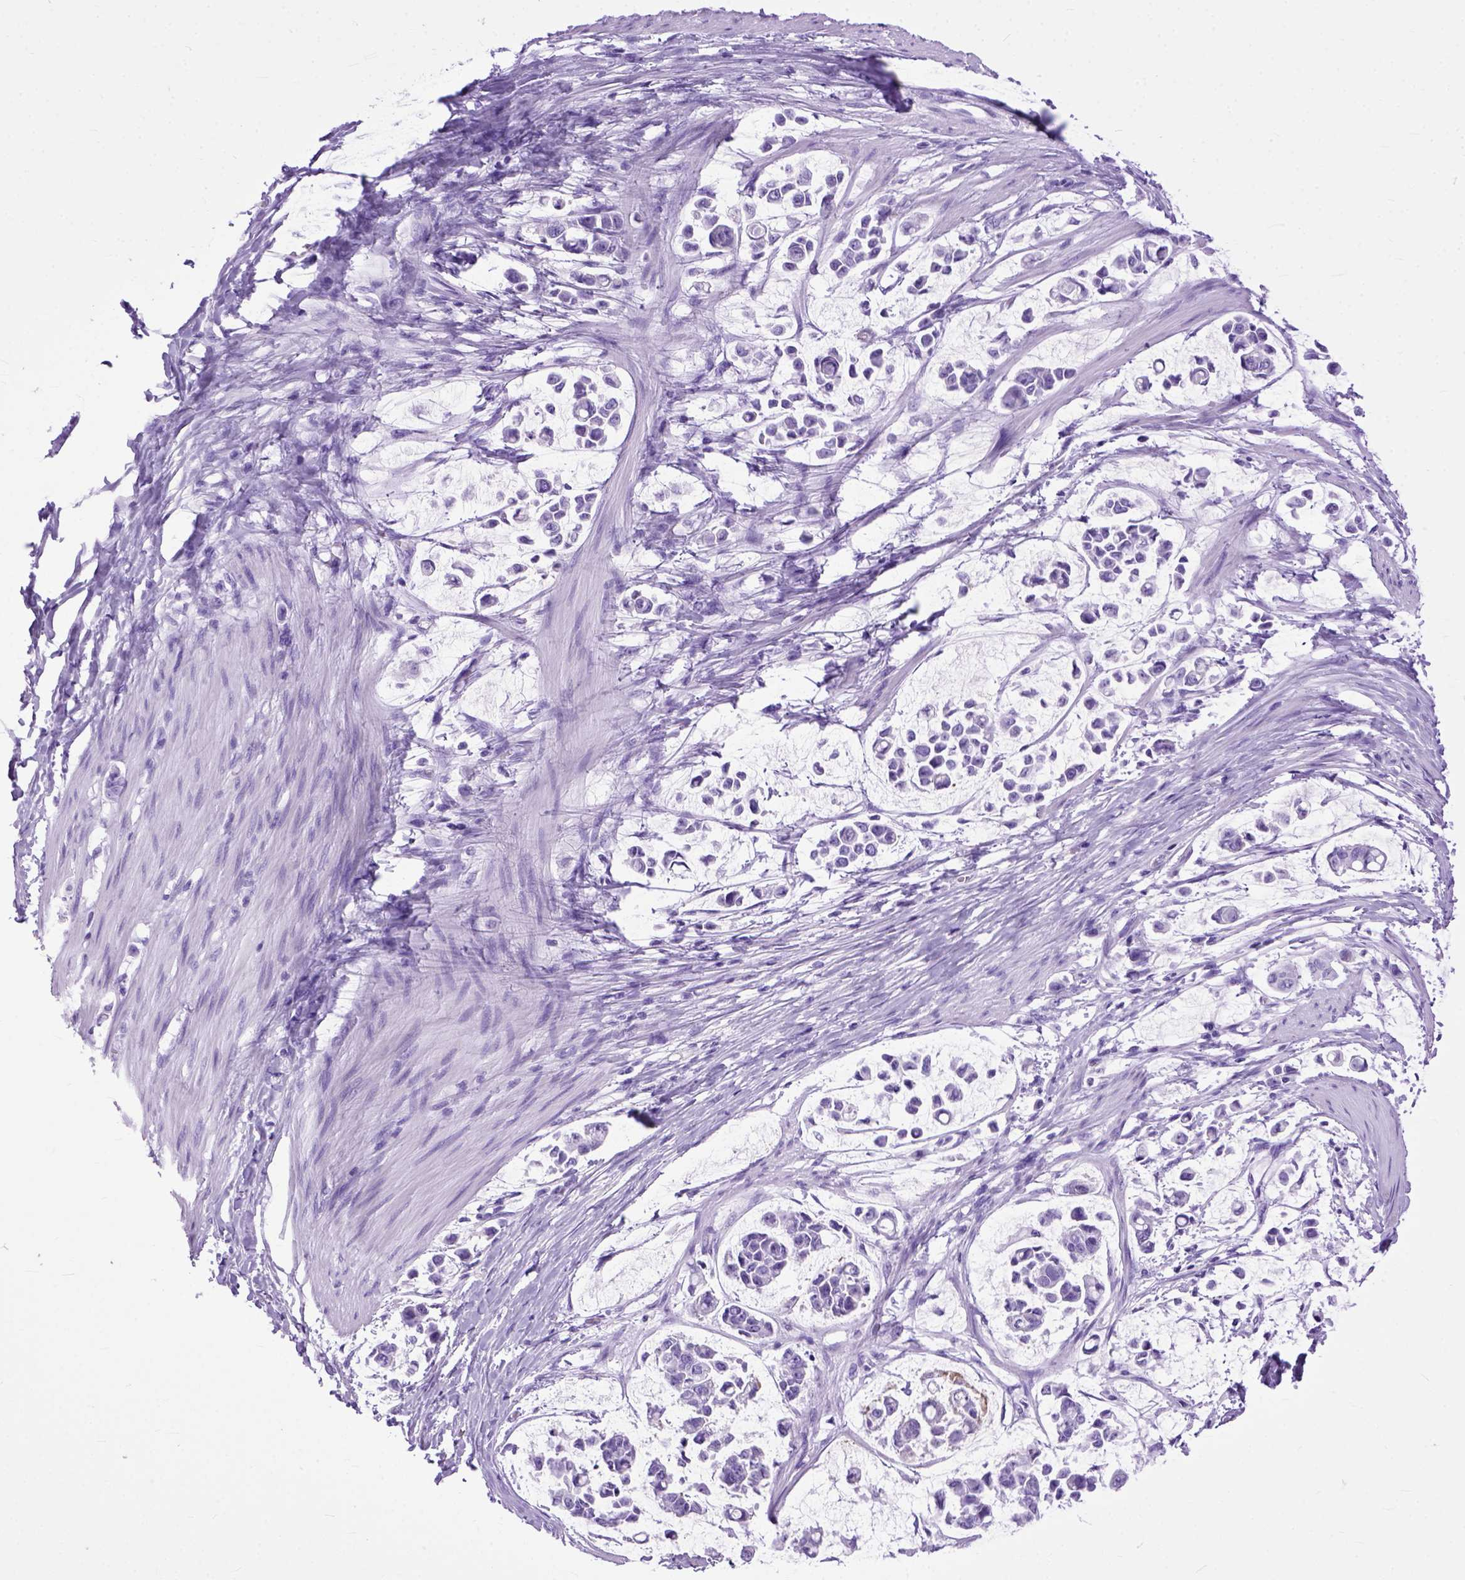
{"staining": {"intensity": "negative", "quantity": "none", "location": "none"}, "tissue": "stomach cancer", "cell_type": "Tumor cells", "image_type": "cancer", "snomed": [{"axis": "morphology", "description": "Adenocarcinoma, NOS"}, {"axis": "topography", "description": "Stomach"}], "caption": "Immunohistochemistry (IHC) micrograph of neoplastic tissue: human stomach cancer (adenocarcinoma) stained with DAB (3,3'-diaminobenzidine) displays no significant protein positivity in tumor cells.", "gene": "GNGT1", "patient": {"sex": "male", "age": 82}}